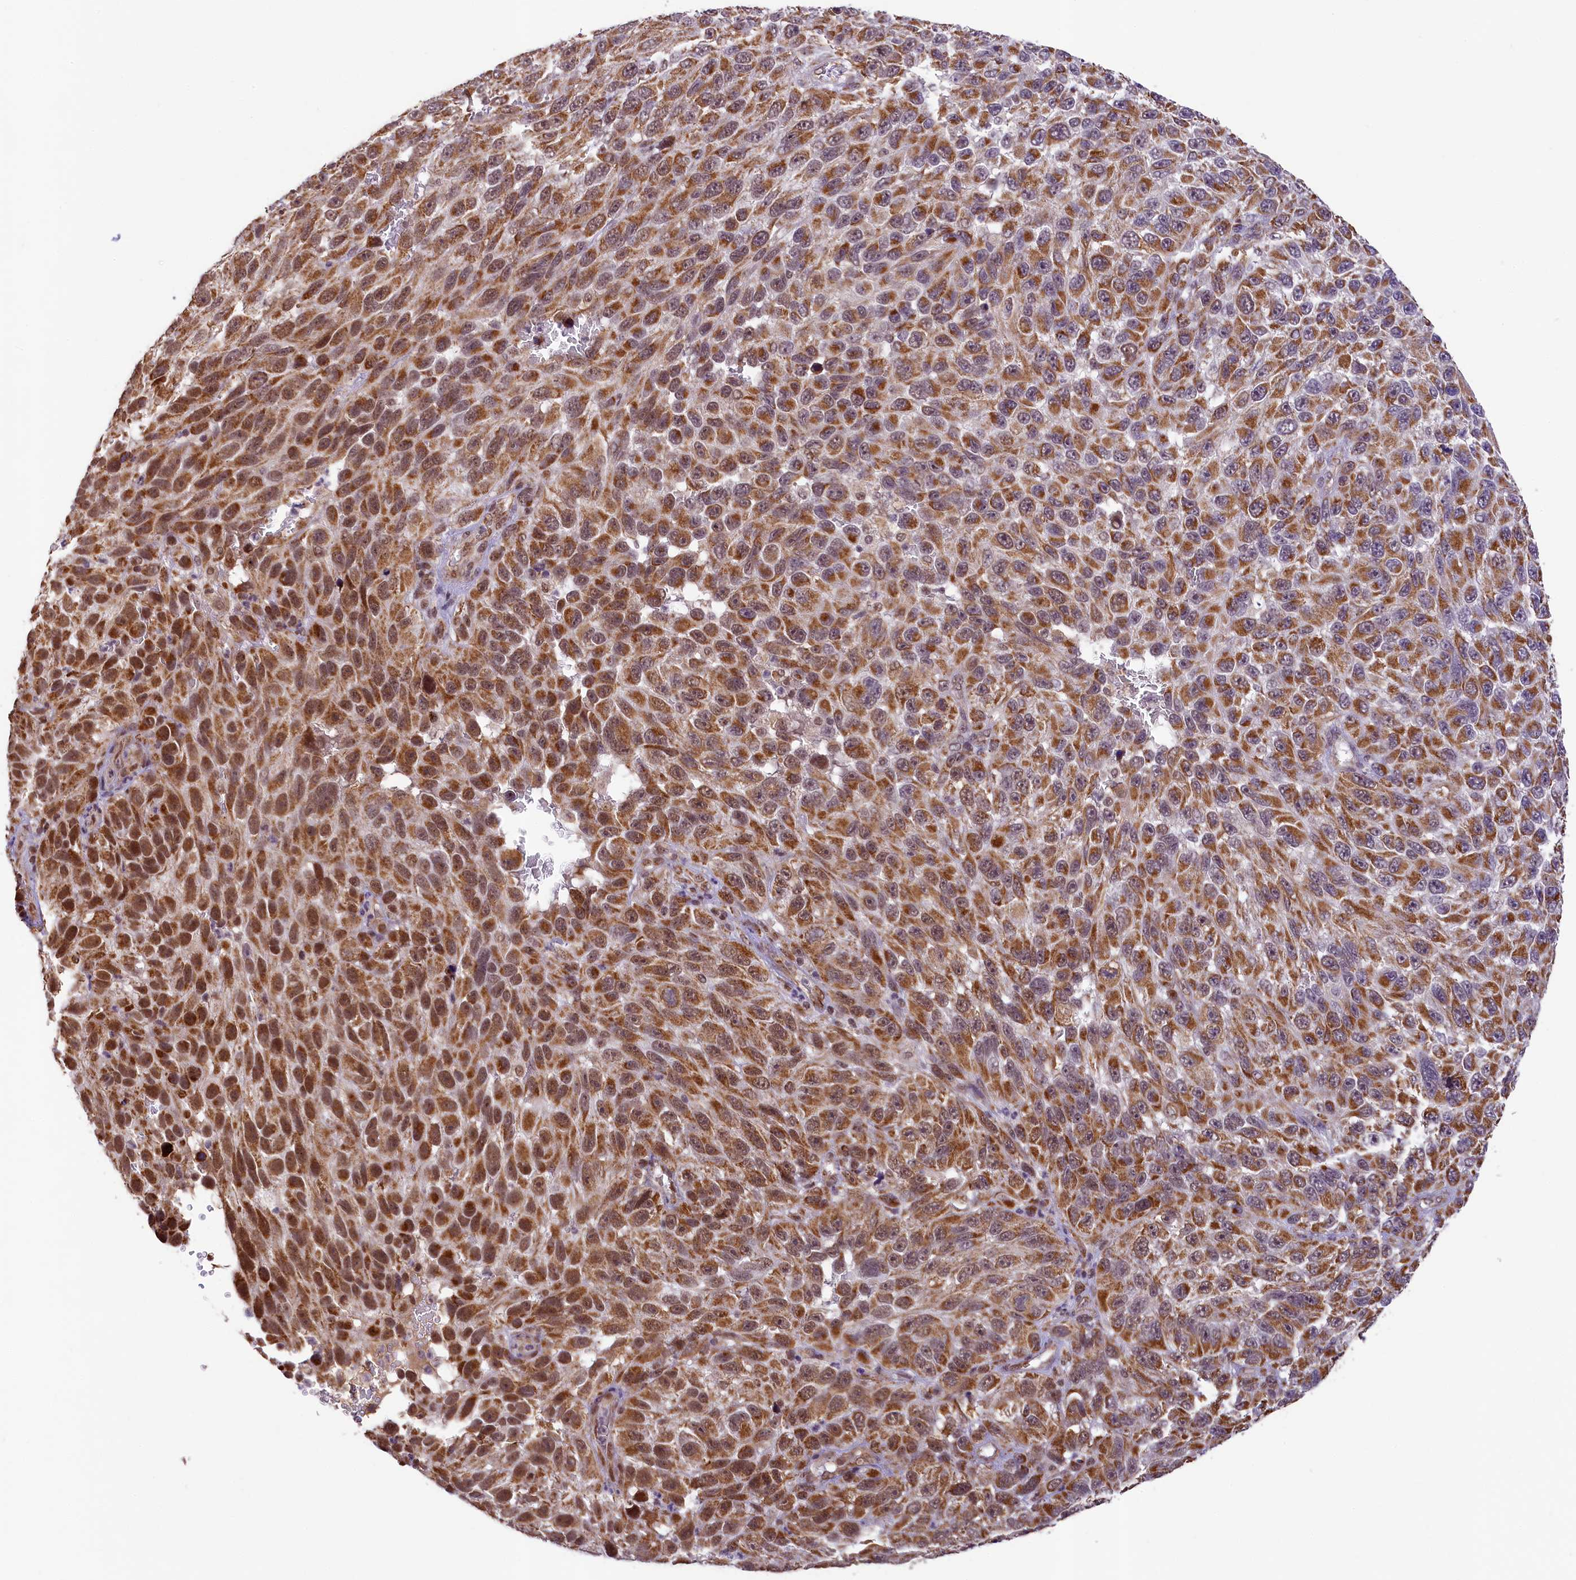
{"staining": {"intensity": "strong", "quantity": ">75%", "location": "cytoplasmic/membranous,nuclear"}, "tissue": "melanoma", "cell_type": "Tumor cells", "image_type": "cancer", "snomed": [{"axis": "morphology", "description": "Malignant melanoma, NOS"}, {"axis": "topography", "description": "Skin"}], "caption": "Malignant melanoma stained with immunohistochemistry reveals strong cytoplasmic/membranous and nuclear expression in about >75% of tumor cells.", "gene": "PAF1", "patient": {"sex": "female", "age": 96}}